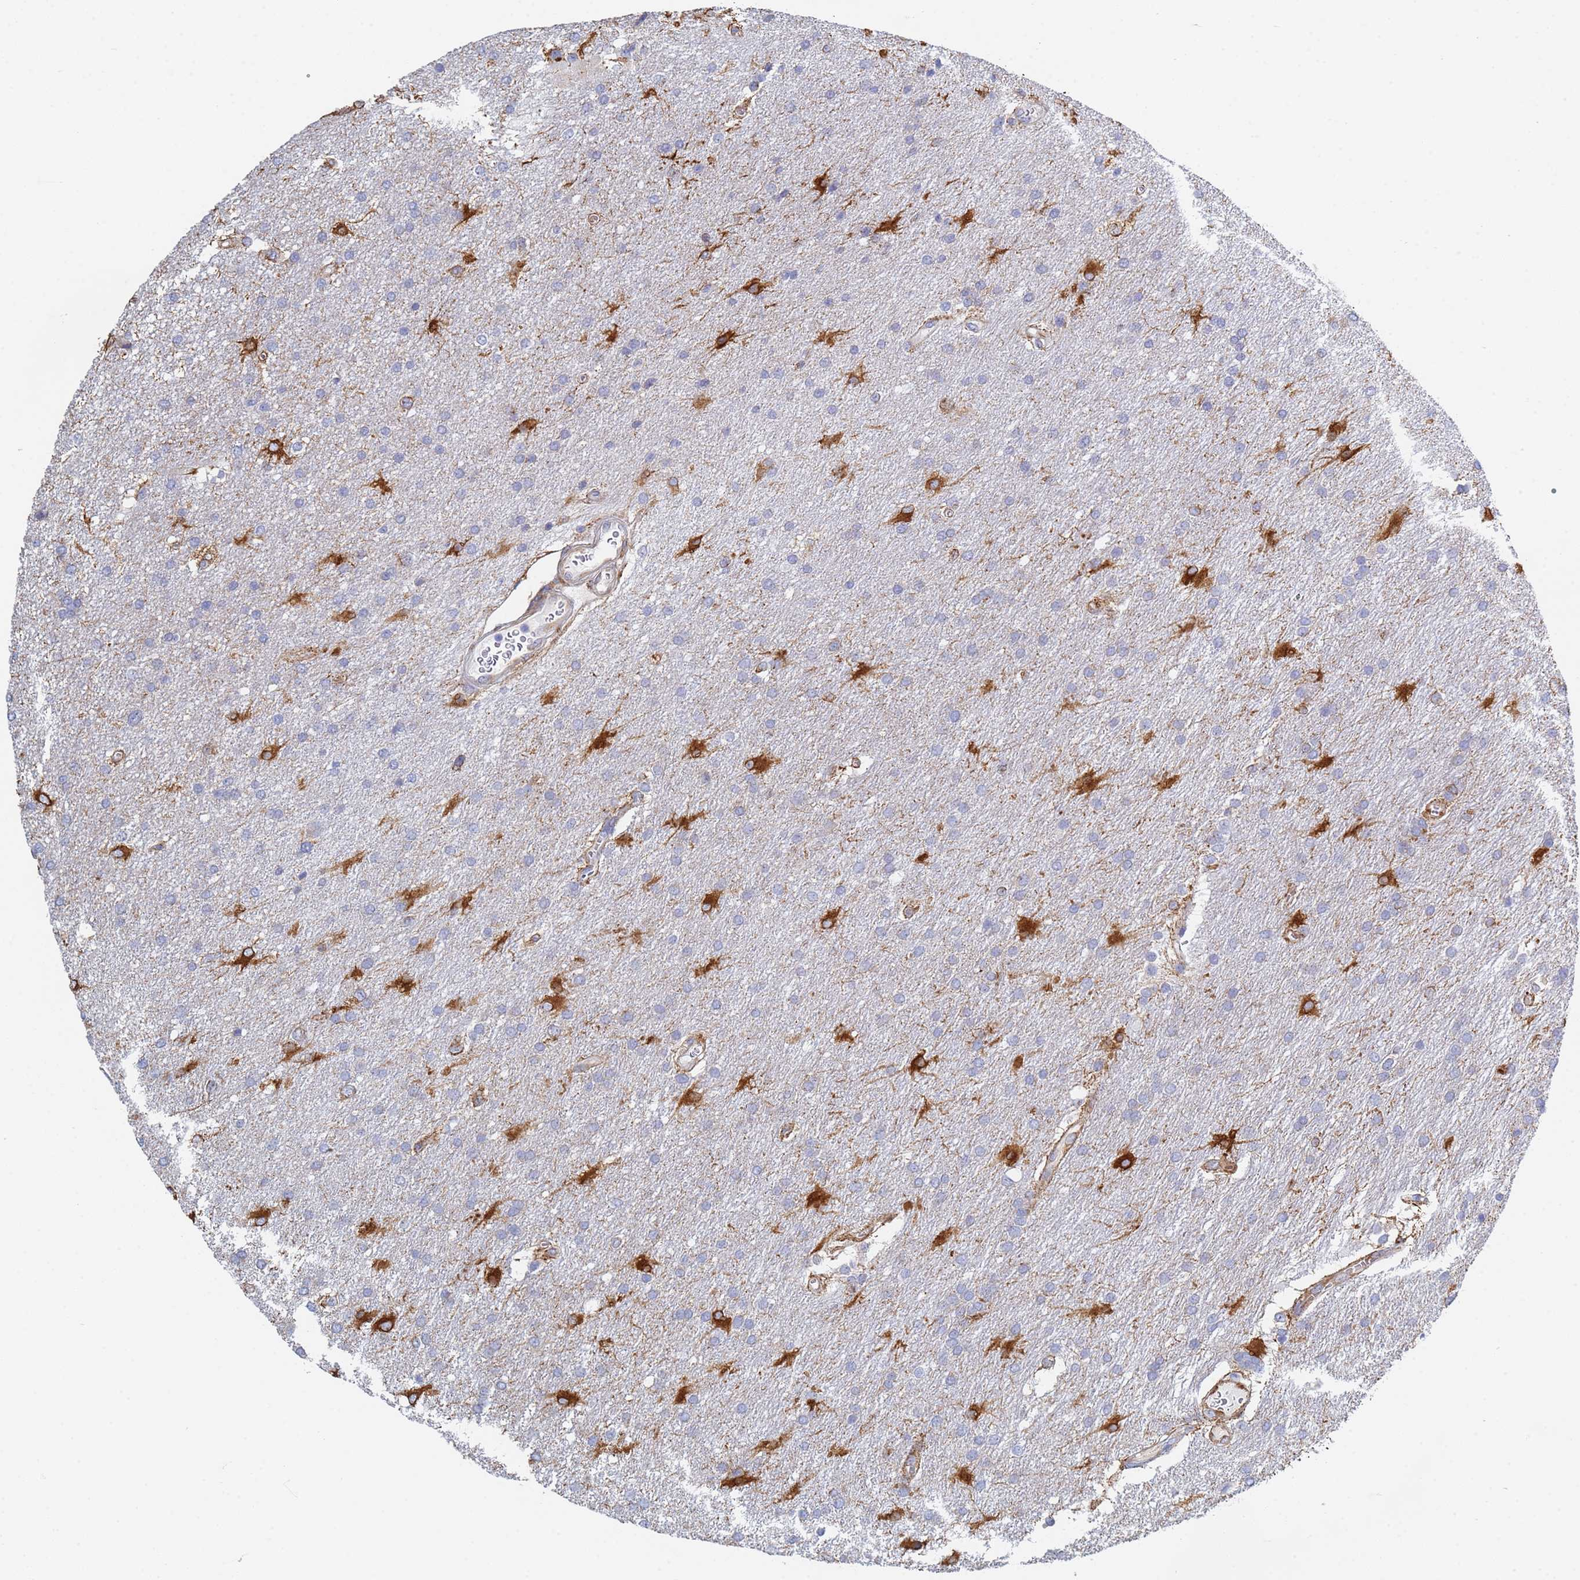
{"staining": {"intensity": "strong", "quantity": "<25%", "location": "cytoplasmic/membranous"}, "tissue": "glioma", "cell_type": "Tumor cells", "image_type": "cancer", "snomed": [{"axis": "morphology", "description": "Glioma, malignant, Low grade"}, {"axis": "topography", "description": "Brain"}], "caption": "High-magnification brightfield microscopy of malignant glioma (low-grade) stained with DAB (brown) and counterstained with hematoxylin (blue). tumor cells exhibit strong cytoplasmic/membranous expression is seen in approximately<25% of cells. (brown staining indicates protein expression, while blue staining denotes nuclei).", "gene": "GDAP2", "patient": {"sex": "male", "age": 66}}